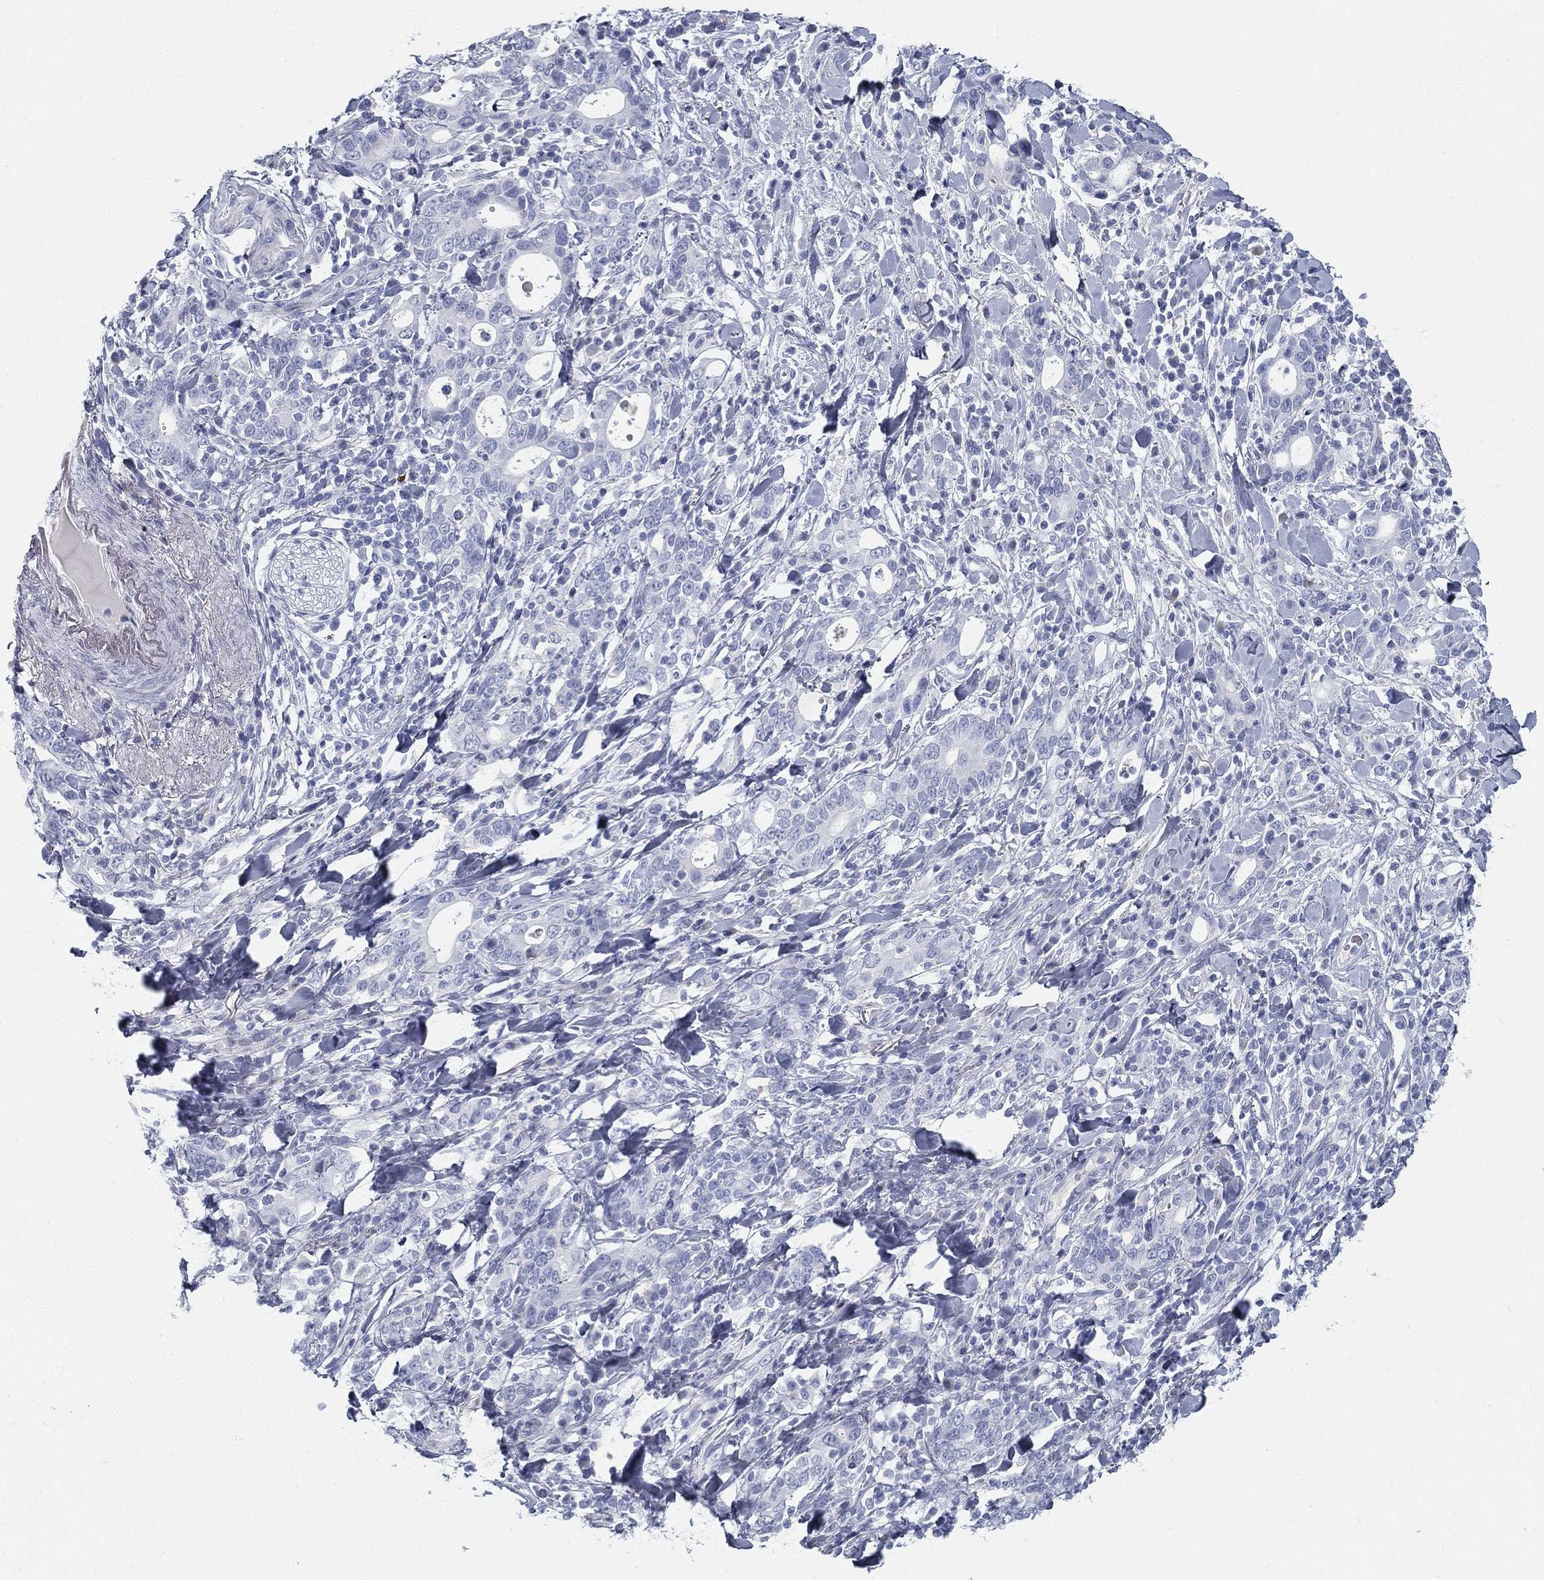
{"staining": {"intensity": "negative", "quantity": "none", "location": "none"}, "tissue": "stomach cancer", "cell_type": "Tumor cells", "image_type": "cancer", "snomed": [{"axis": "morphology", "description": "Adenocarcinoma, NOS"}, {"axis": "topography", "description": "Stomach"}], "caption": "High power microscopy histopathology image of an immunohistochemistry image of stomach adenocarcinoma, revealing no significant expression in tumor cells.", "gene": "SPPL2C", "patient": {"sex": "male", "age": 79}}